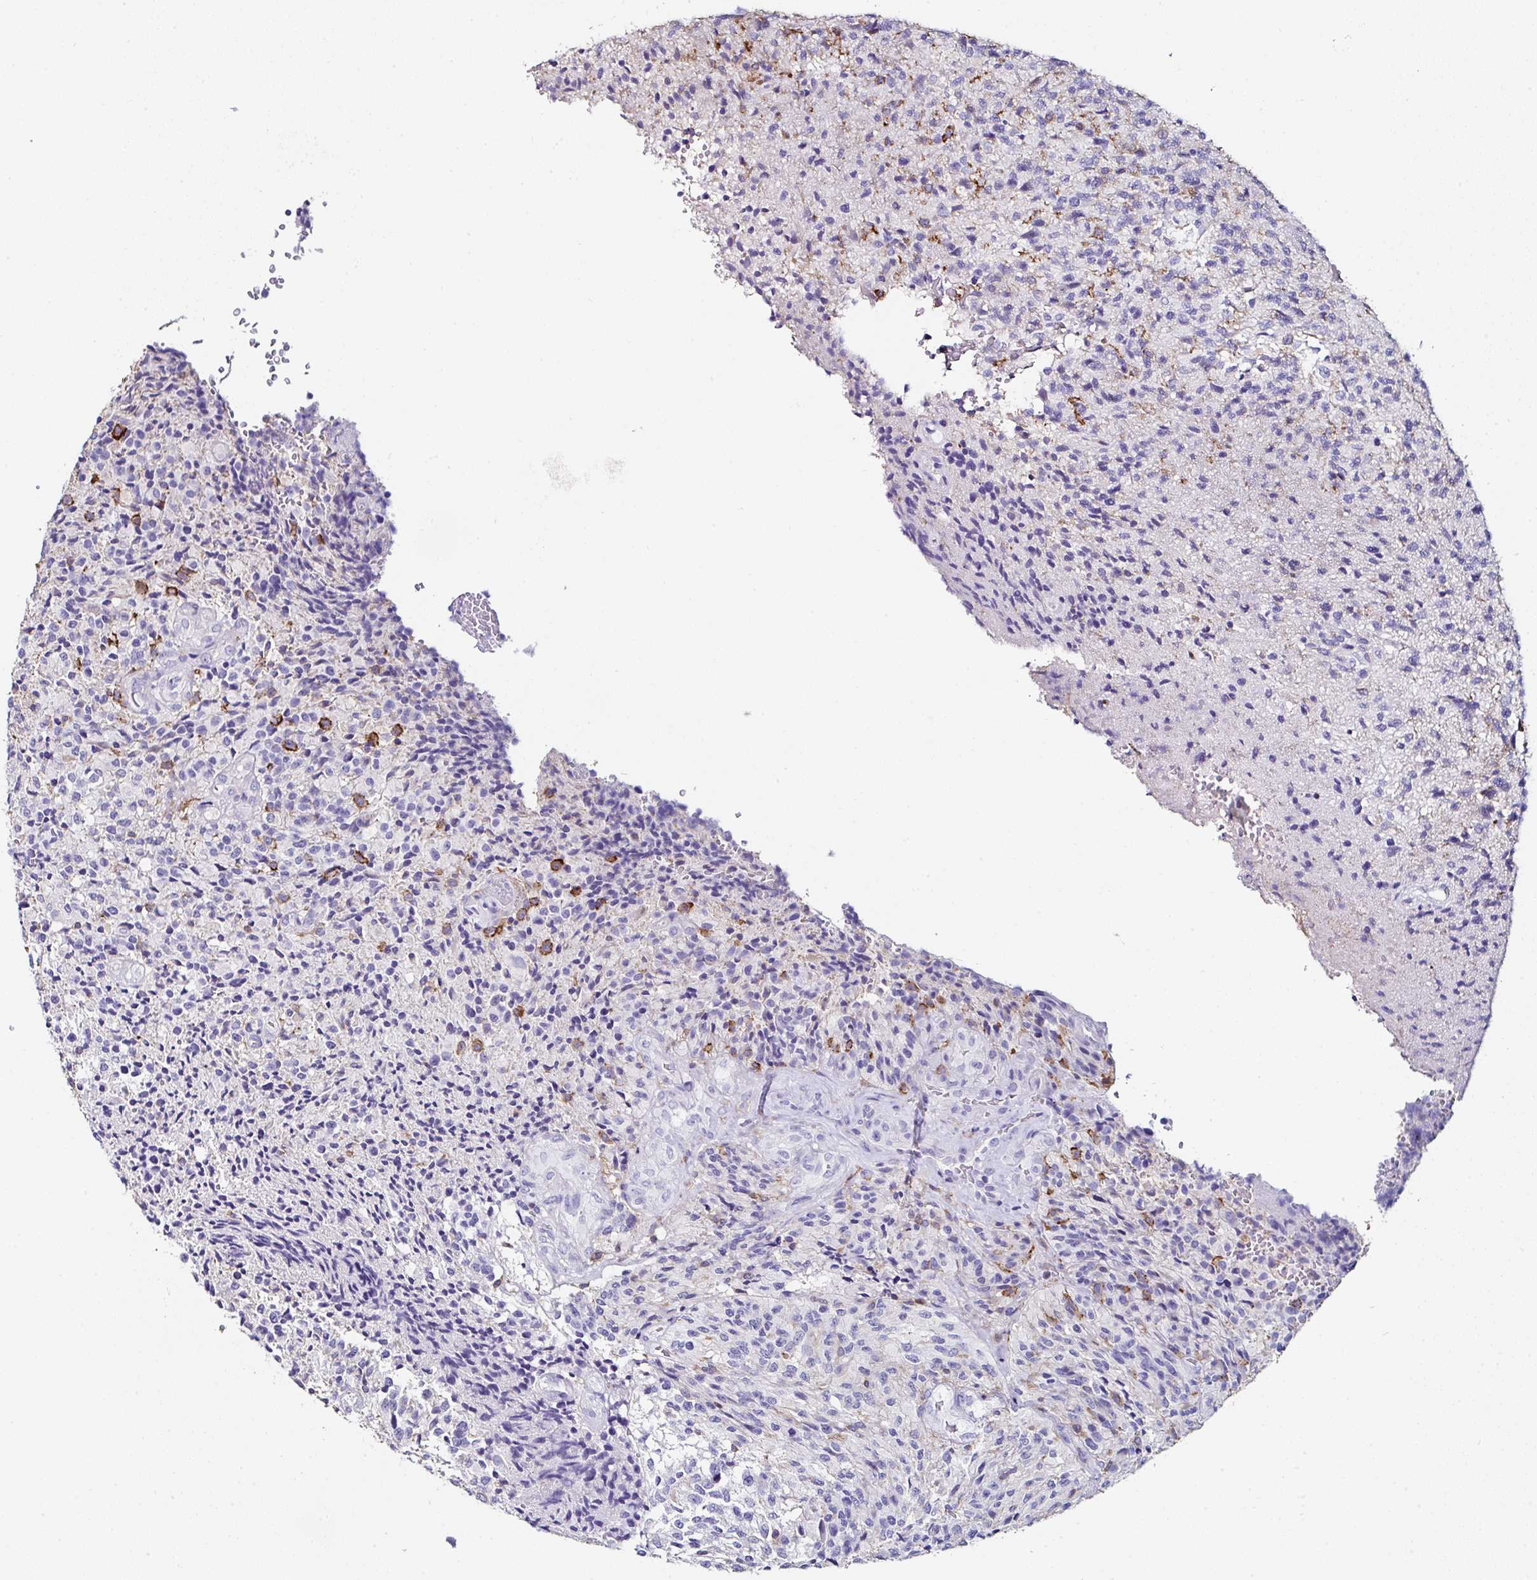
{"staining": {"intensity": "negative", "quantity": "none", "location": "none"}, "tissue": "glioma", "cell_type": "Tumor cells", "image_type": "cancer", "snomed": [{"axis": "morphology", "description": "Normal tissue, NOS"}, {"axis": "morphology", "description": "Glioma, malignant, High grade"}, {"axis": "topography", "description": "Cerebral cortex"}], "caption": "Micrograph shows no protein positivity in tumor cells of malignant glioma (high-grade) tissue.", "gene": "UGT3A1", "patient": {"sex": "male", "age": 56}}